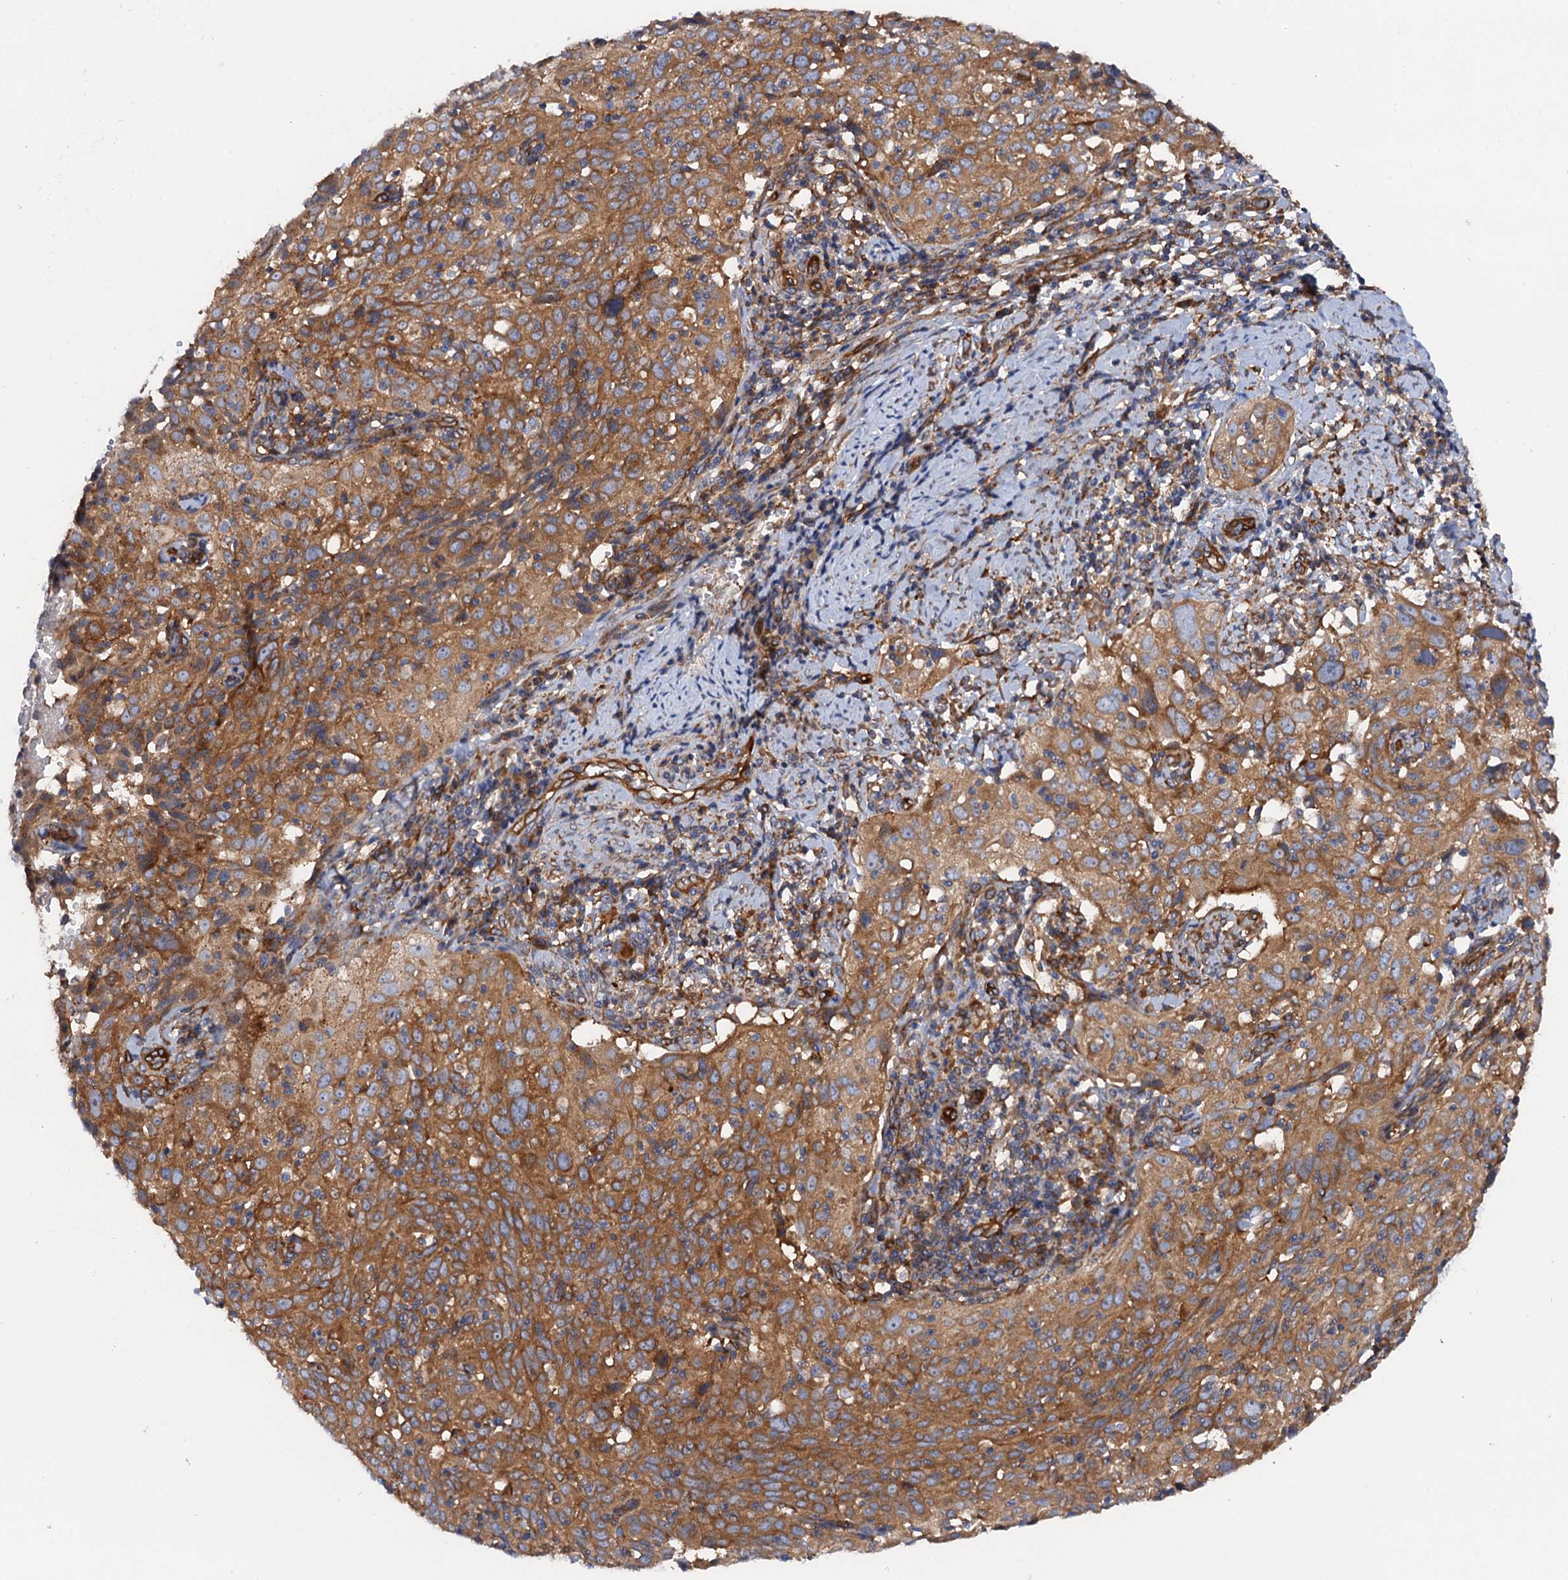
{"staining": {"intensity": "moderate", "quantity": ">75%", "location": "cytoplasmic/membranous"}, "tissue": "cervical cancer", "cell_type": "Tumor cells", "image_type": "cancer", "snomed": [{"axis": "morphology", "description": "Squamous cell carcinoma, NOS"}, {"axis": "topography", "description": "Cervix"}], "caption": "Cervical squamous cell carcinoma stained for a protein (brown) shows moderate cytoplasmic/membranous positive staining in approximately >75% of tumor cells.", "gene": "MRPL48", "patient": {"sex": "female", "age": 31}}